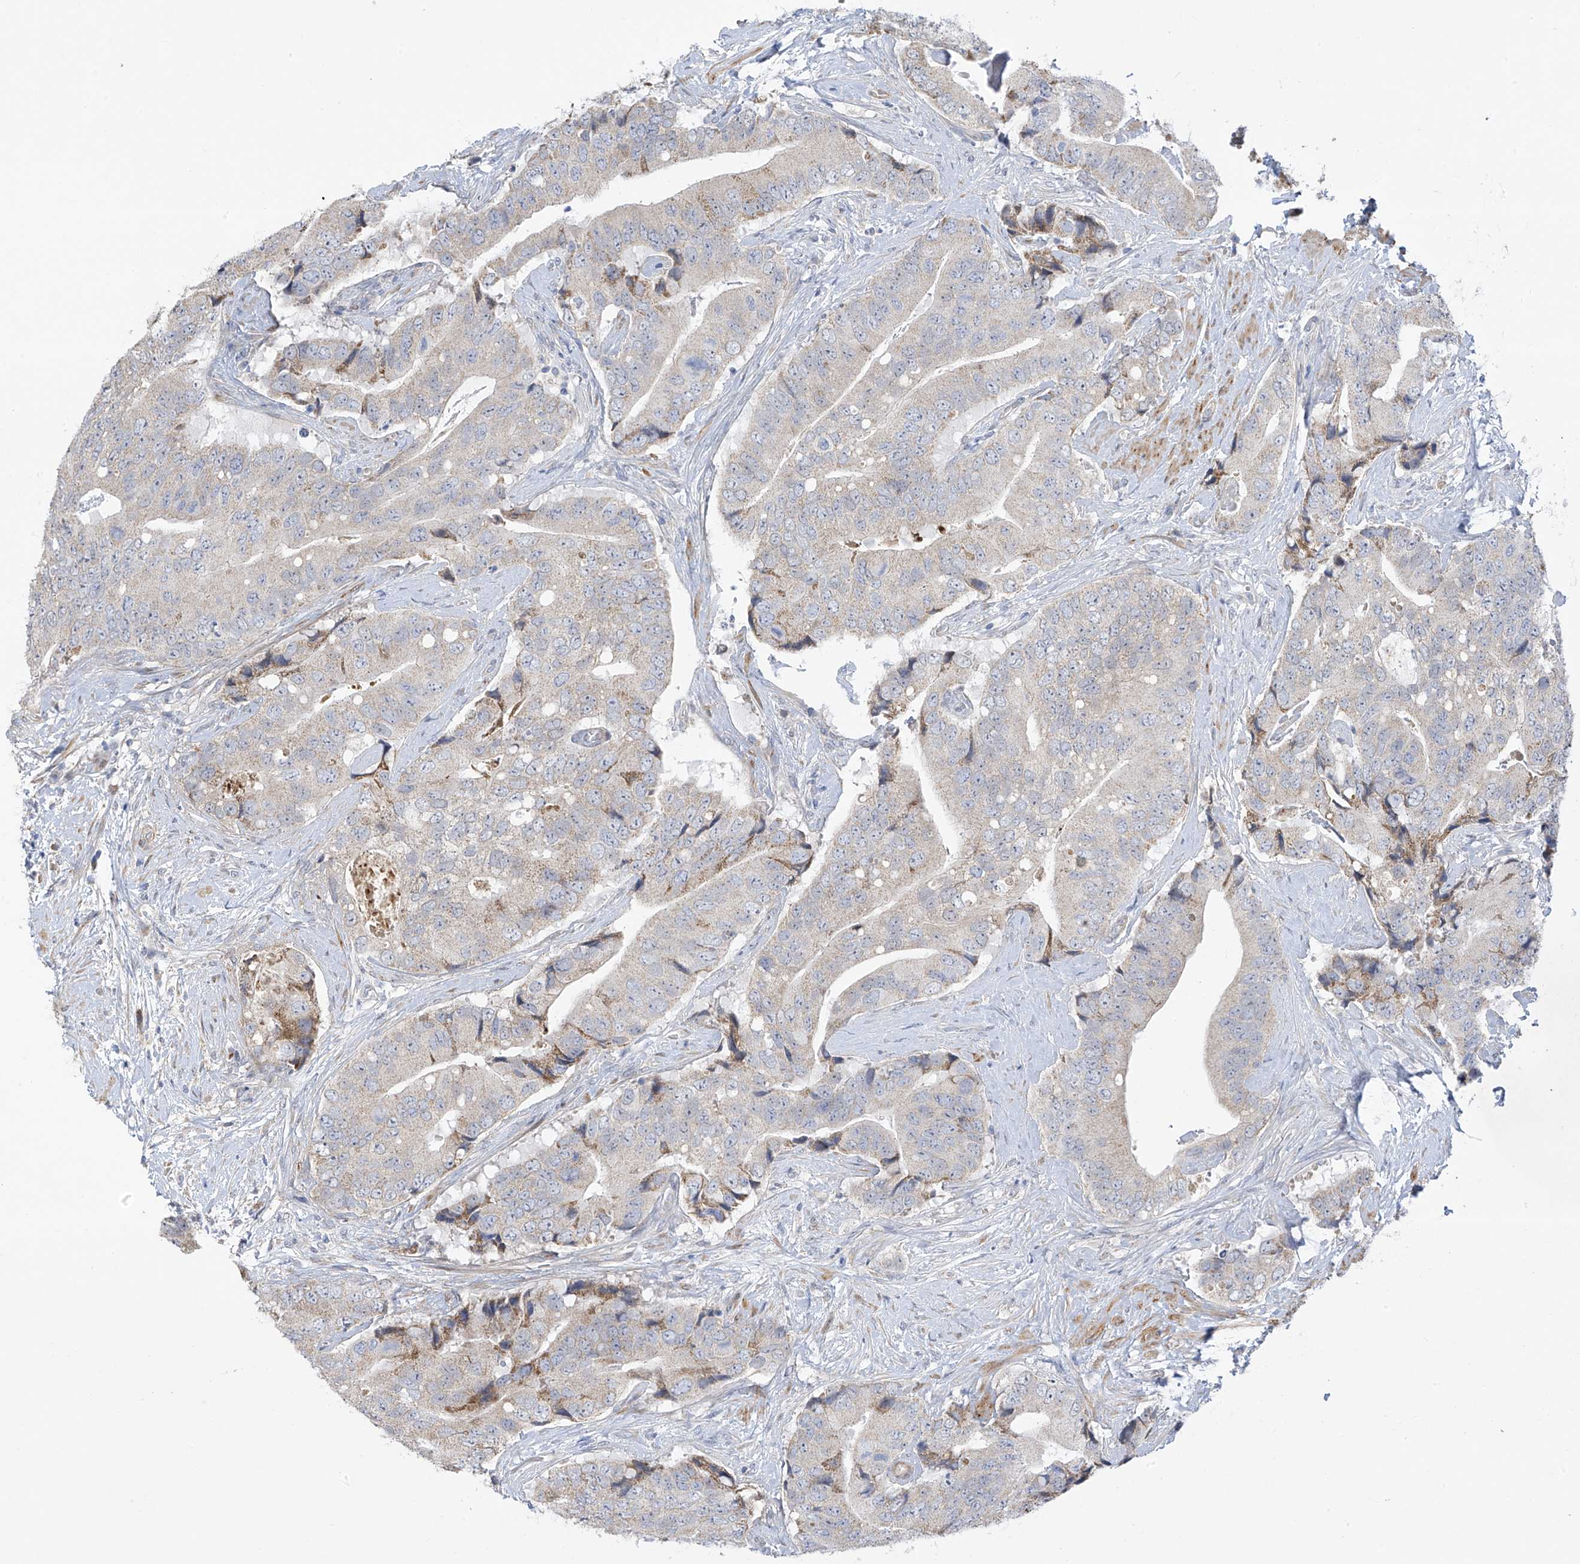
{"staining": {"intensity": "weak", "quantity": "<25%", "location": "cytoplasmic/membranous"}, "tissue": "prostate cancer", "cell_type": "Tumor cells", "image_type": "cancer", "snomed": [{"axis": "morphology", "description": "Adenocarcinoma, High grade"}, {"axis": "topography", "description": "Prostate"}], "caption": "This photomicrograph is of prostate cancer (high-grade adenocarcinoma) stained with immunohistochemistry to label a protein in brown with the nuclei are counter-stained blue. There is no positivity in tumor cells.", "gene": "ZNF641", "patient": {"sex": "male", "age": 70}}